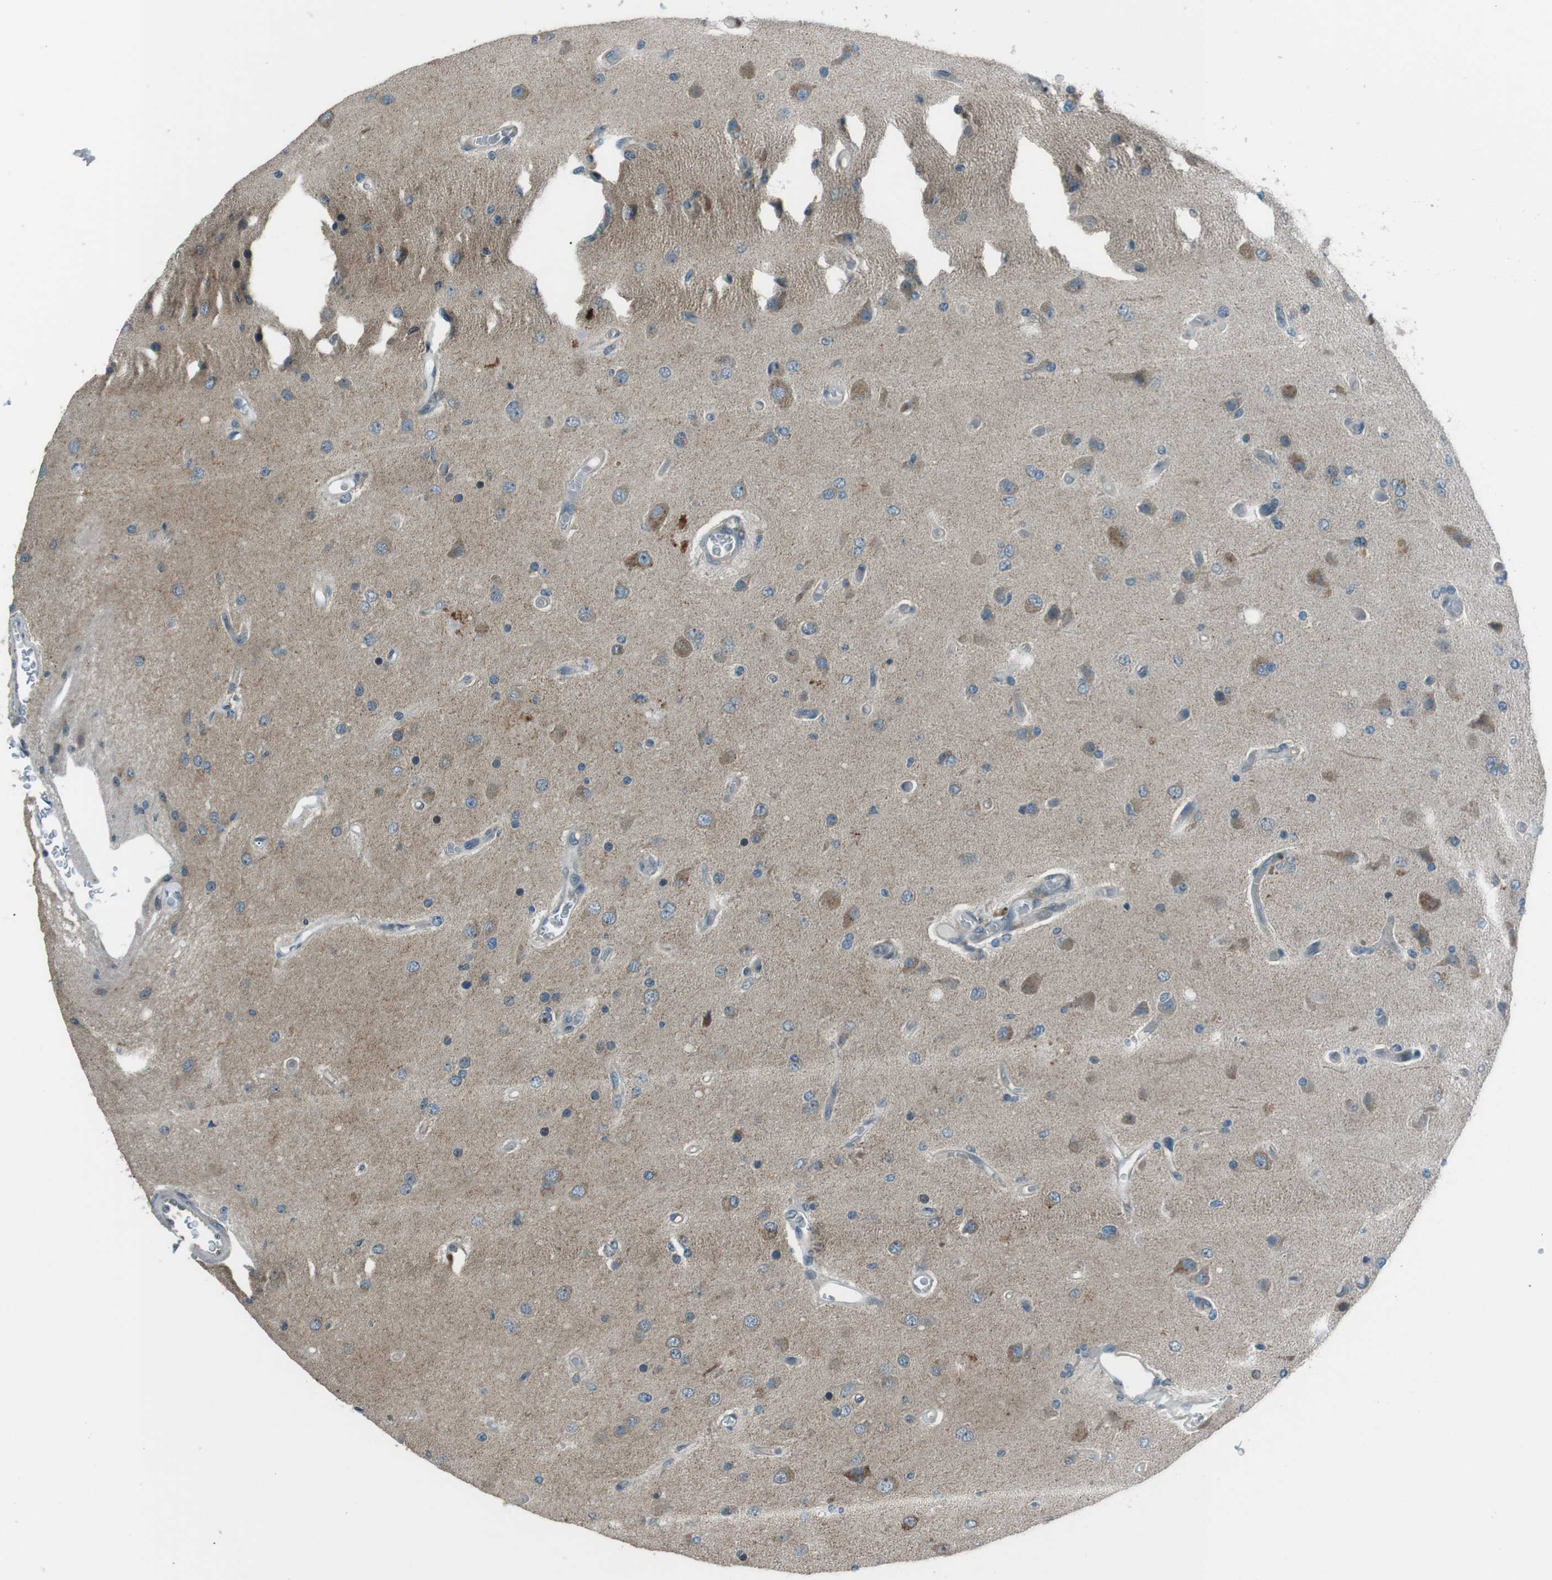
{"staining": {"intensity": "weak", "quantity": "<25%", "location": "cytoplasmic/membranous"}, "tissue": "glioma", "cell_type": "Tumor cells", "image_type": "cancer", "snomed": [{"axis": "morphology", "description": "Normal tissue, NOS"}, {"axis": "morphology", "description": "Glioma, malignant, High grade"}, {"axis": "topography", "description": "Cerebral cortex"}], "caption": "Human high-grade glioma (malignant) stained for a protein using IHC shows no expression in tumor cells.", "gene": "LRIG2", "patient": {"sex": "male", "age": 77}}